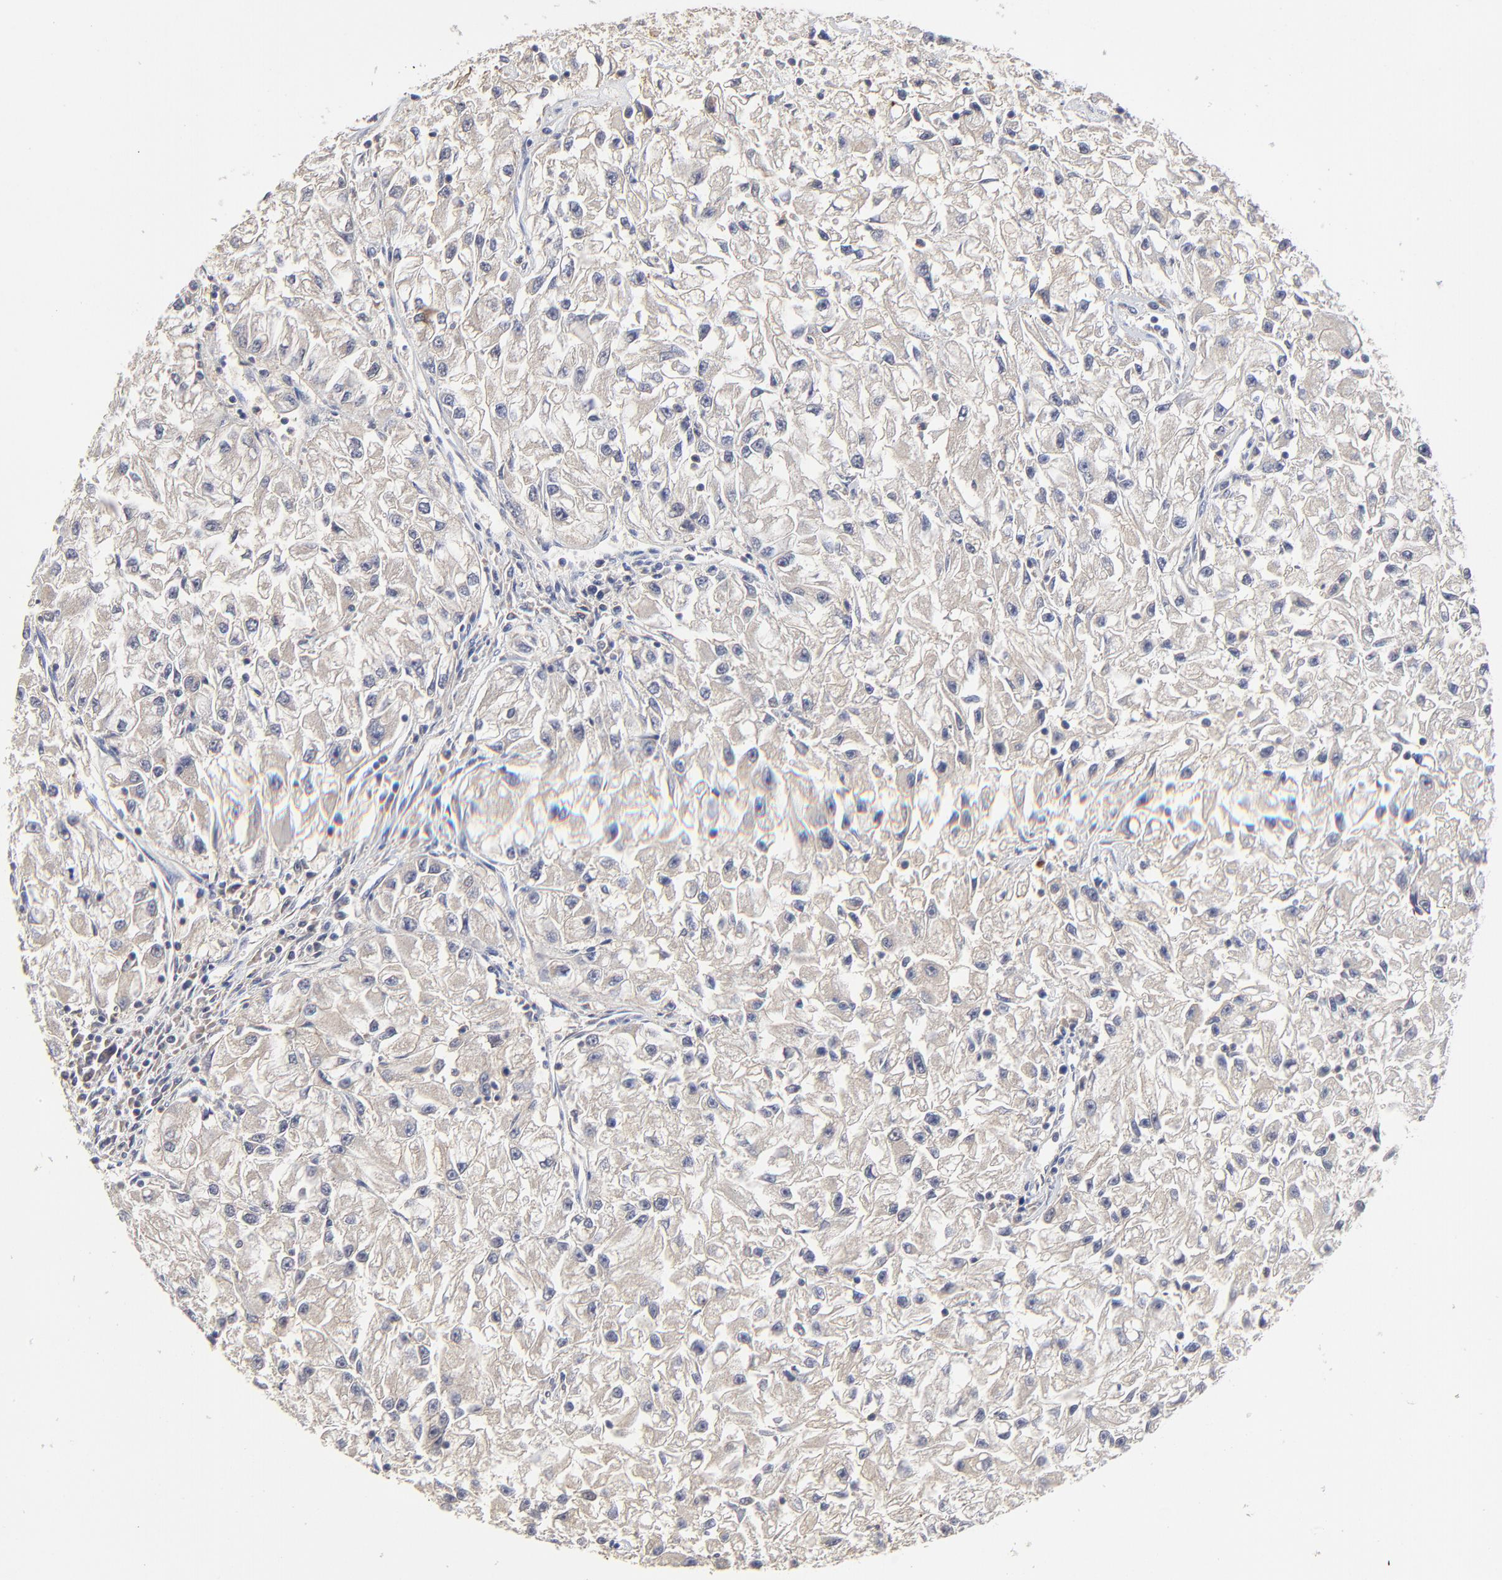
{"staining": {"intensity": "negative", "quantity": "none", "location": "none"}, "tissue": "renal cancer", "cell_type": "Tumor cells", "image_type": "cancer", "snomed": [{"axis": "morphology", "description": "Adenocarcinoma, NOS"}, {"axis": "topography", "description": "Kidney"}], "caption": "This is an immunohistochemistry photomicrograph of adenocarcinoma (renal). There is no positivity in tumor cells.", "gene": "LGALS3", "patient": {"sex": "male", "age": 59}}